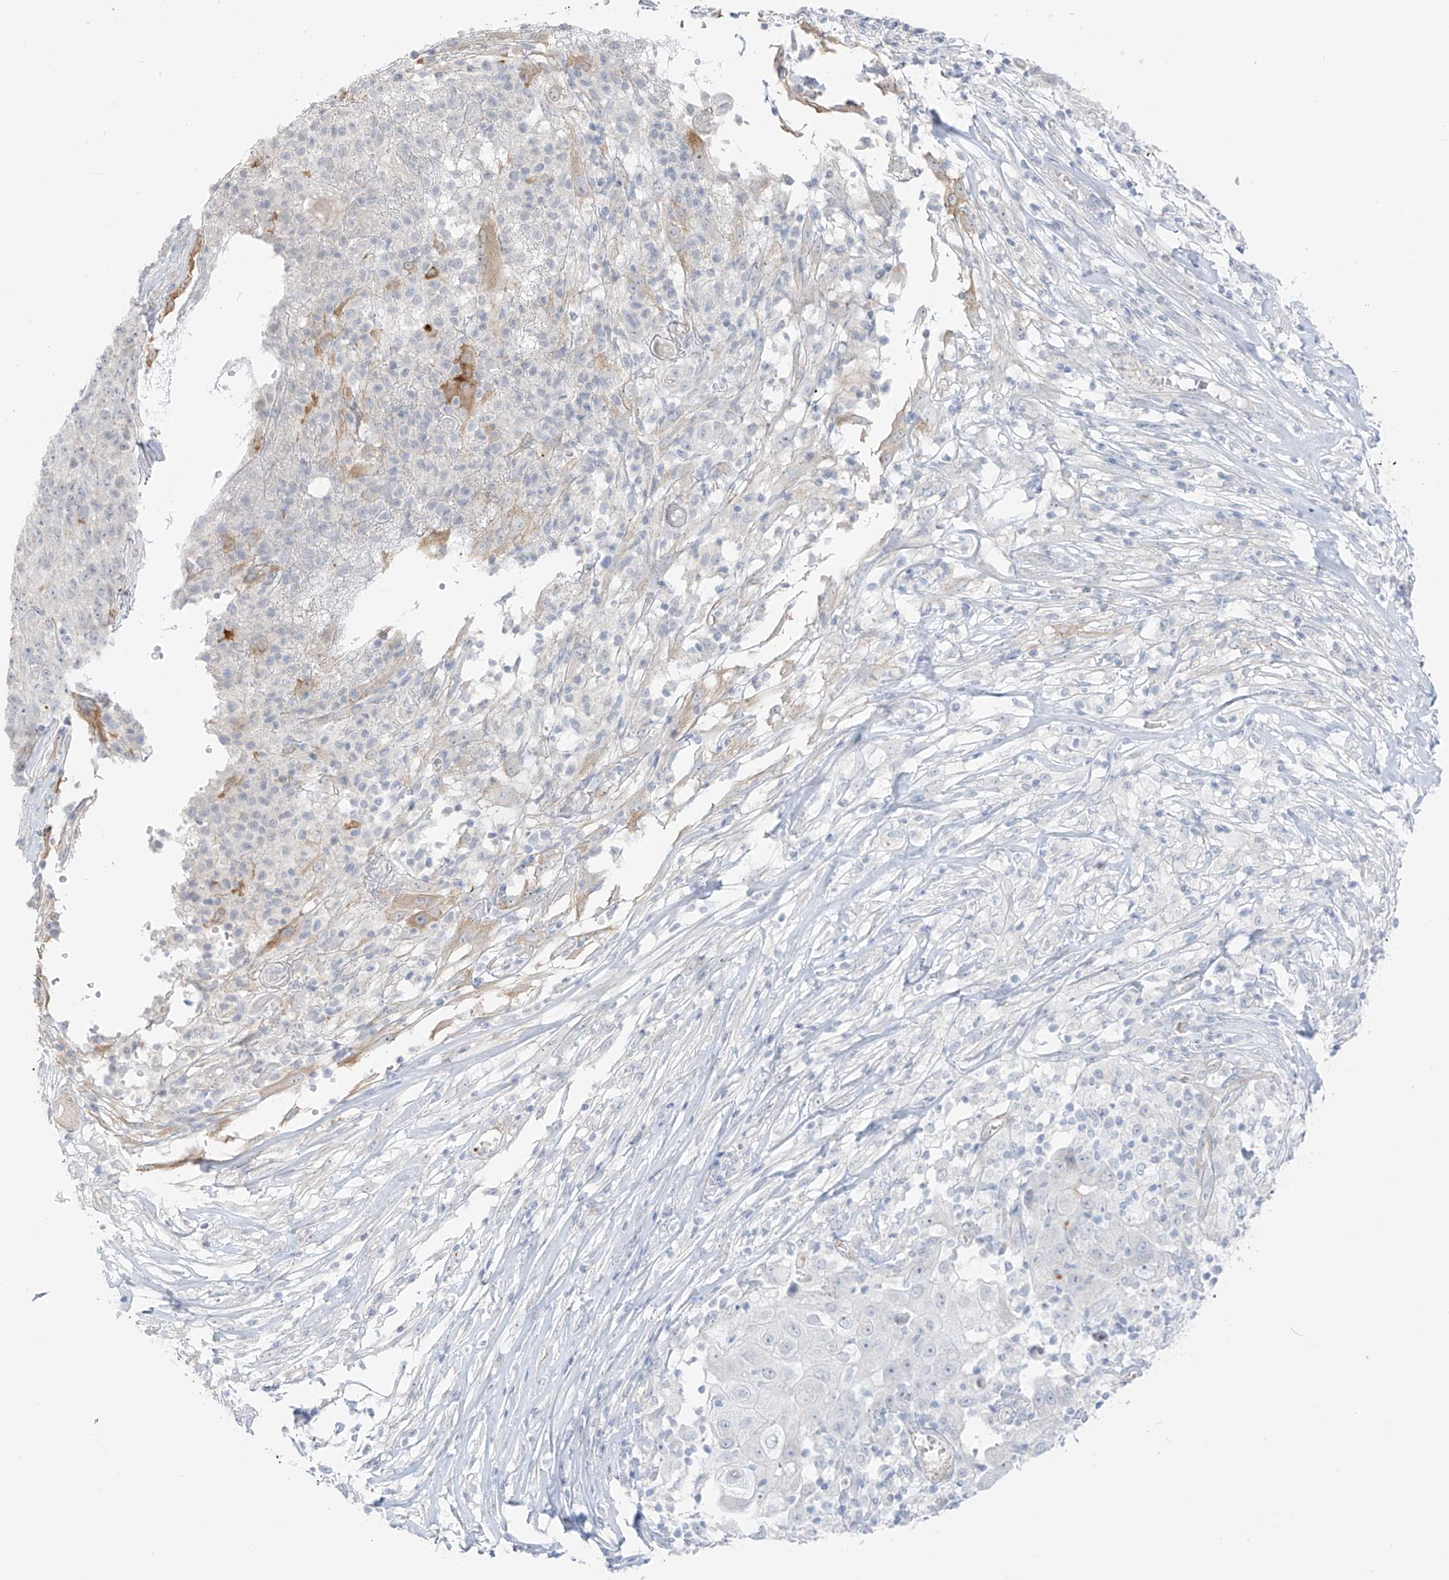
{"staining": {"intensity": "negative", "quantity": "none", "location": "none"}, "tissue": "ovarian cancer", "cell_type": "Tumor cells", "image_type": "cancer", "snomed": [{"axis": "morphology", "description": "Carcinoma, endometroid"}, {"axis": "topography", "description": "Ovary"}], "caption": "A high-resolution micrograph shows immunohistochemistry staining of endometroid carcinoma (ovarian), which reveals no significant positivity in tumor cells.", "gene": "C11orf87", "patient": {"sex": "female", "age": 42}}